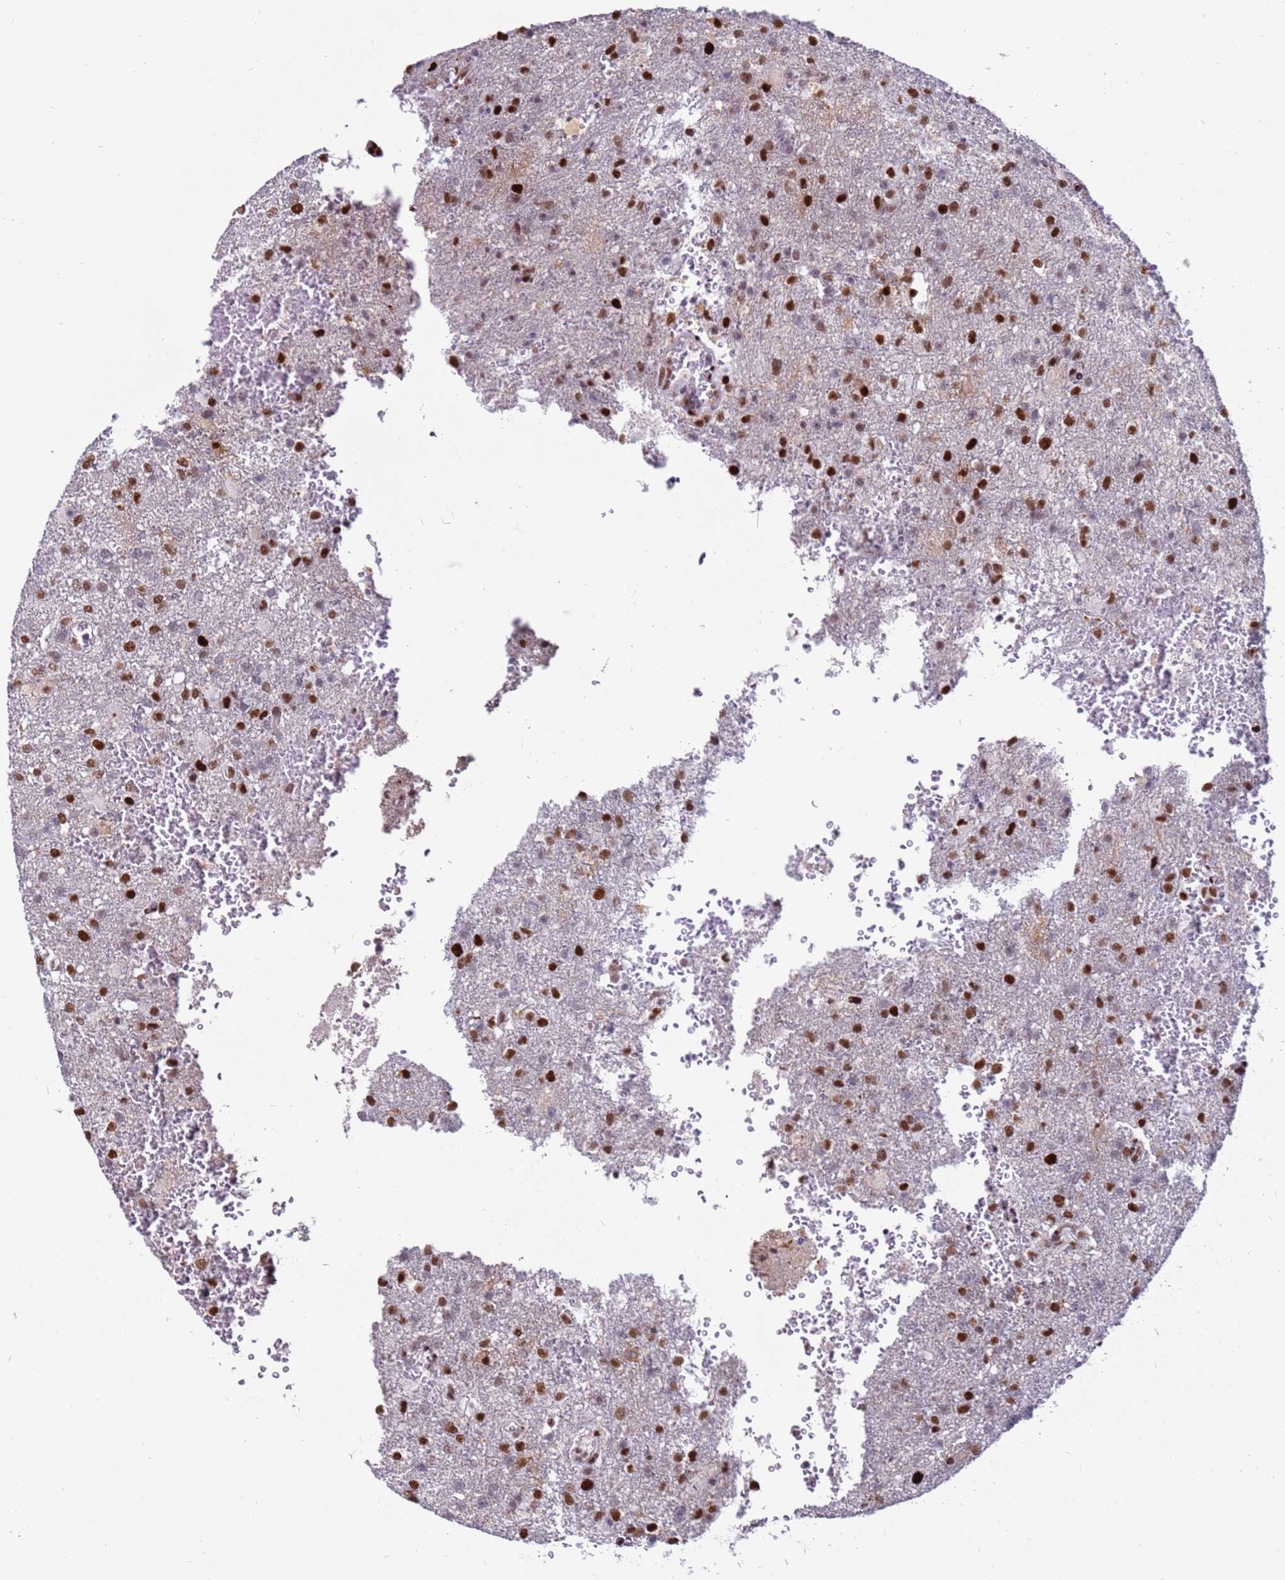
{"staining": {"intensity": "strong", "quantity": ">75%", "location": "nuclear"}, "tissue": "glioma", "cell_type": "Tumor cells", "image_type": "cancer", "snomed": [{"axis": "morphology", "description": "Glioma, malignant, High grade"}, {"axis": "topography", "description": "Brain"}], "caption": "Human glioma stained with a brown dye demonstrates strong nuclear positive expression in approximately >75% of tumor cells.", "gene": "KPNA4", "patient": {"sex": "female", "age": 74}}